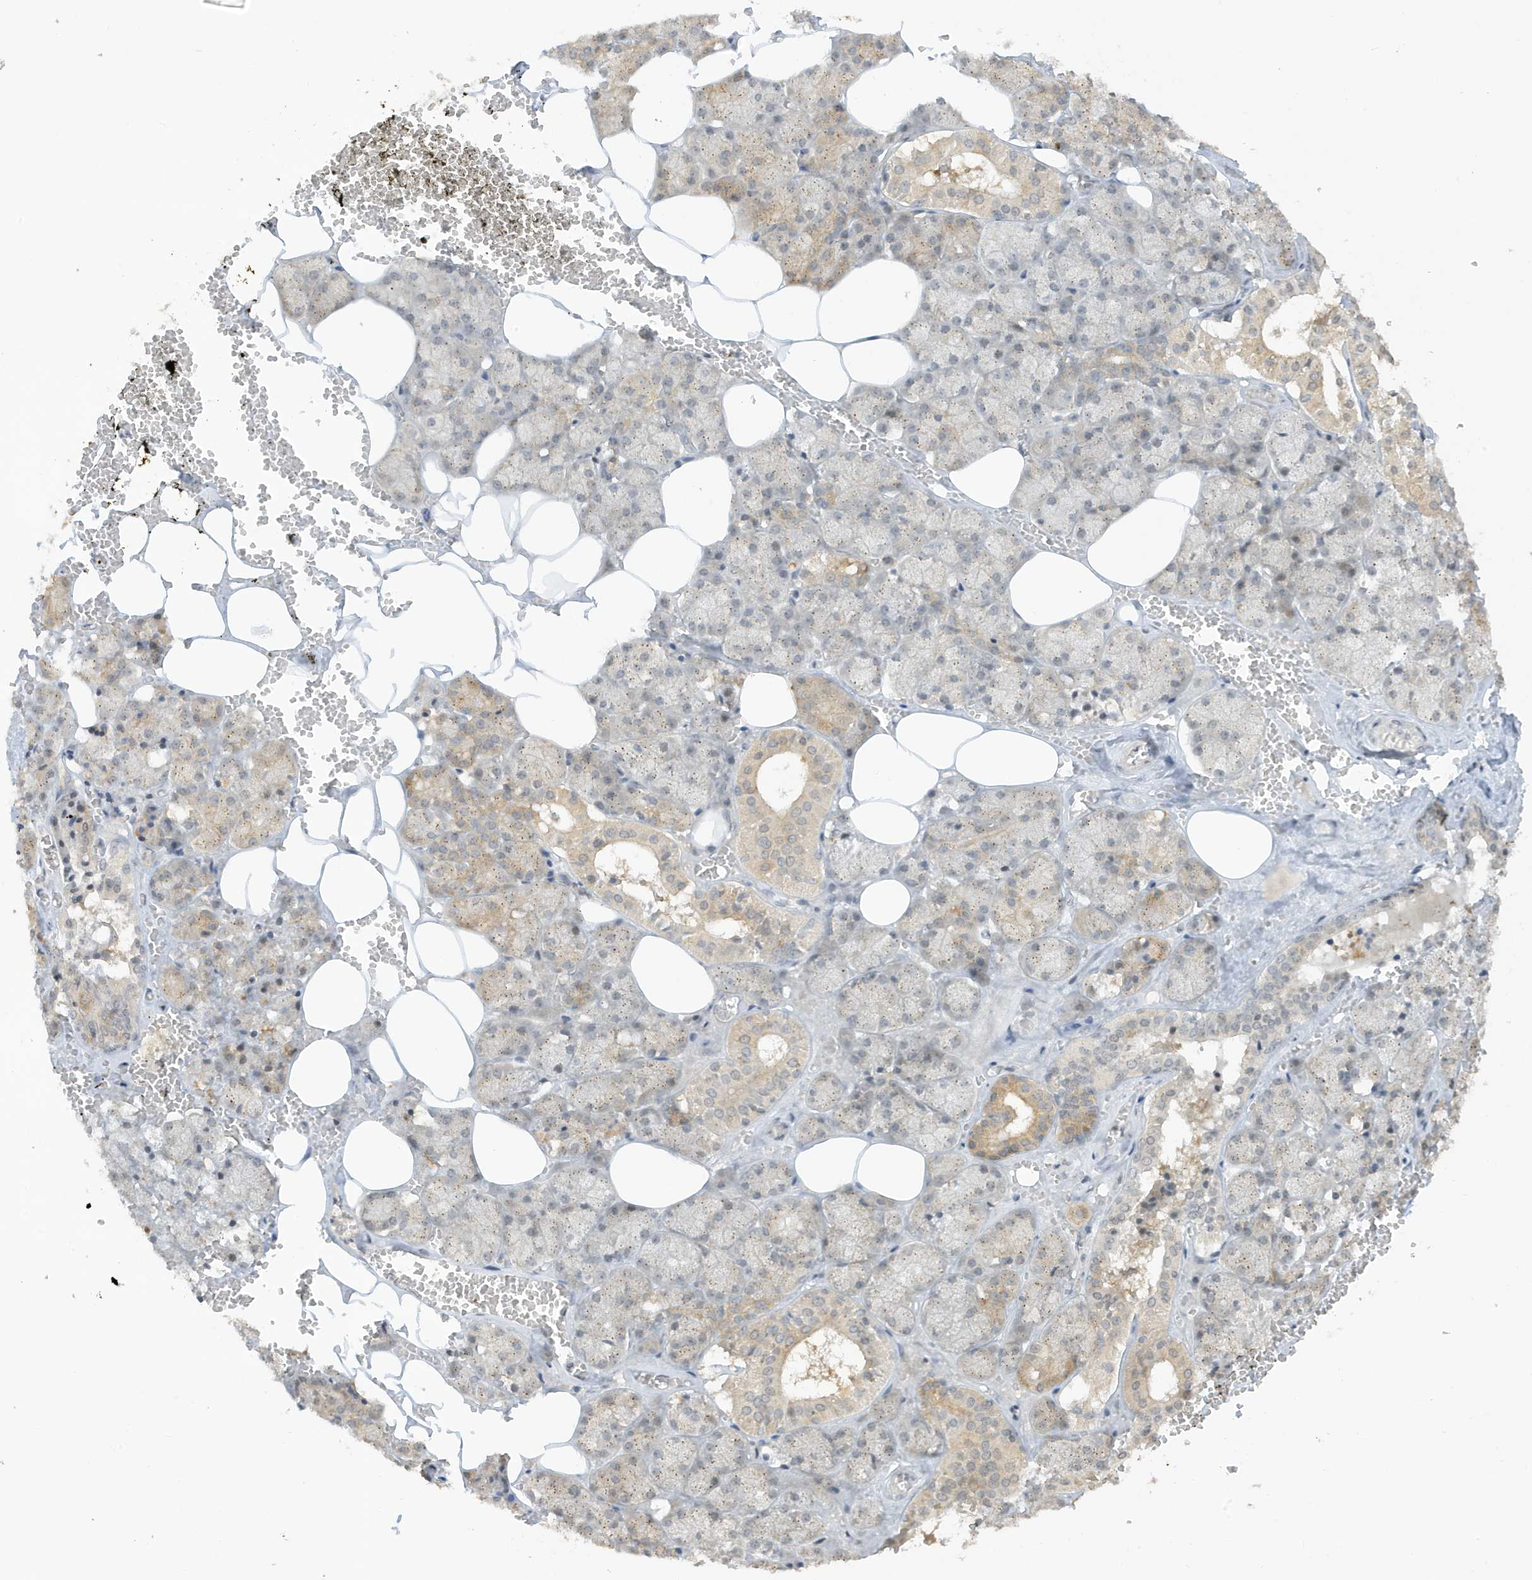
{"staining": {"intensity": "weak", "quantity": "25%-75%", "location": "cytoplasmic/membranous"}, "tissue": "salivary gland", "cell_type": "Glandular cells", "image_type": "normal", "snomed": [{"axis": "morphology", "description": "Normal tissue, NOS"}, {"axis": "topography", "description": "Salivary gland"}], "caption": "Immunohistochemistry of normal salivary gland demonstrates low levels of weak cytoplasmic/membranous positivity in about 25%-75% of glandular cells.", "gene": "TAB3", "patient": {"sex": "male", "age": 62}}